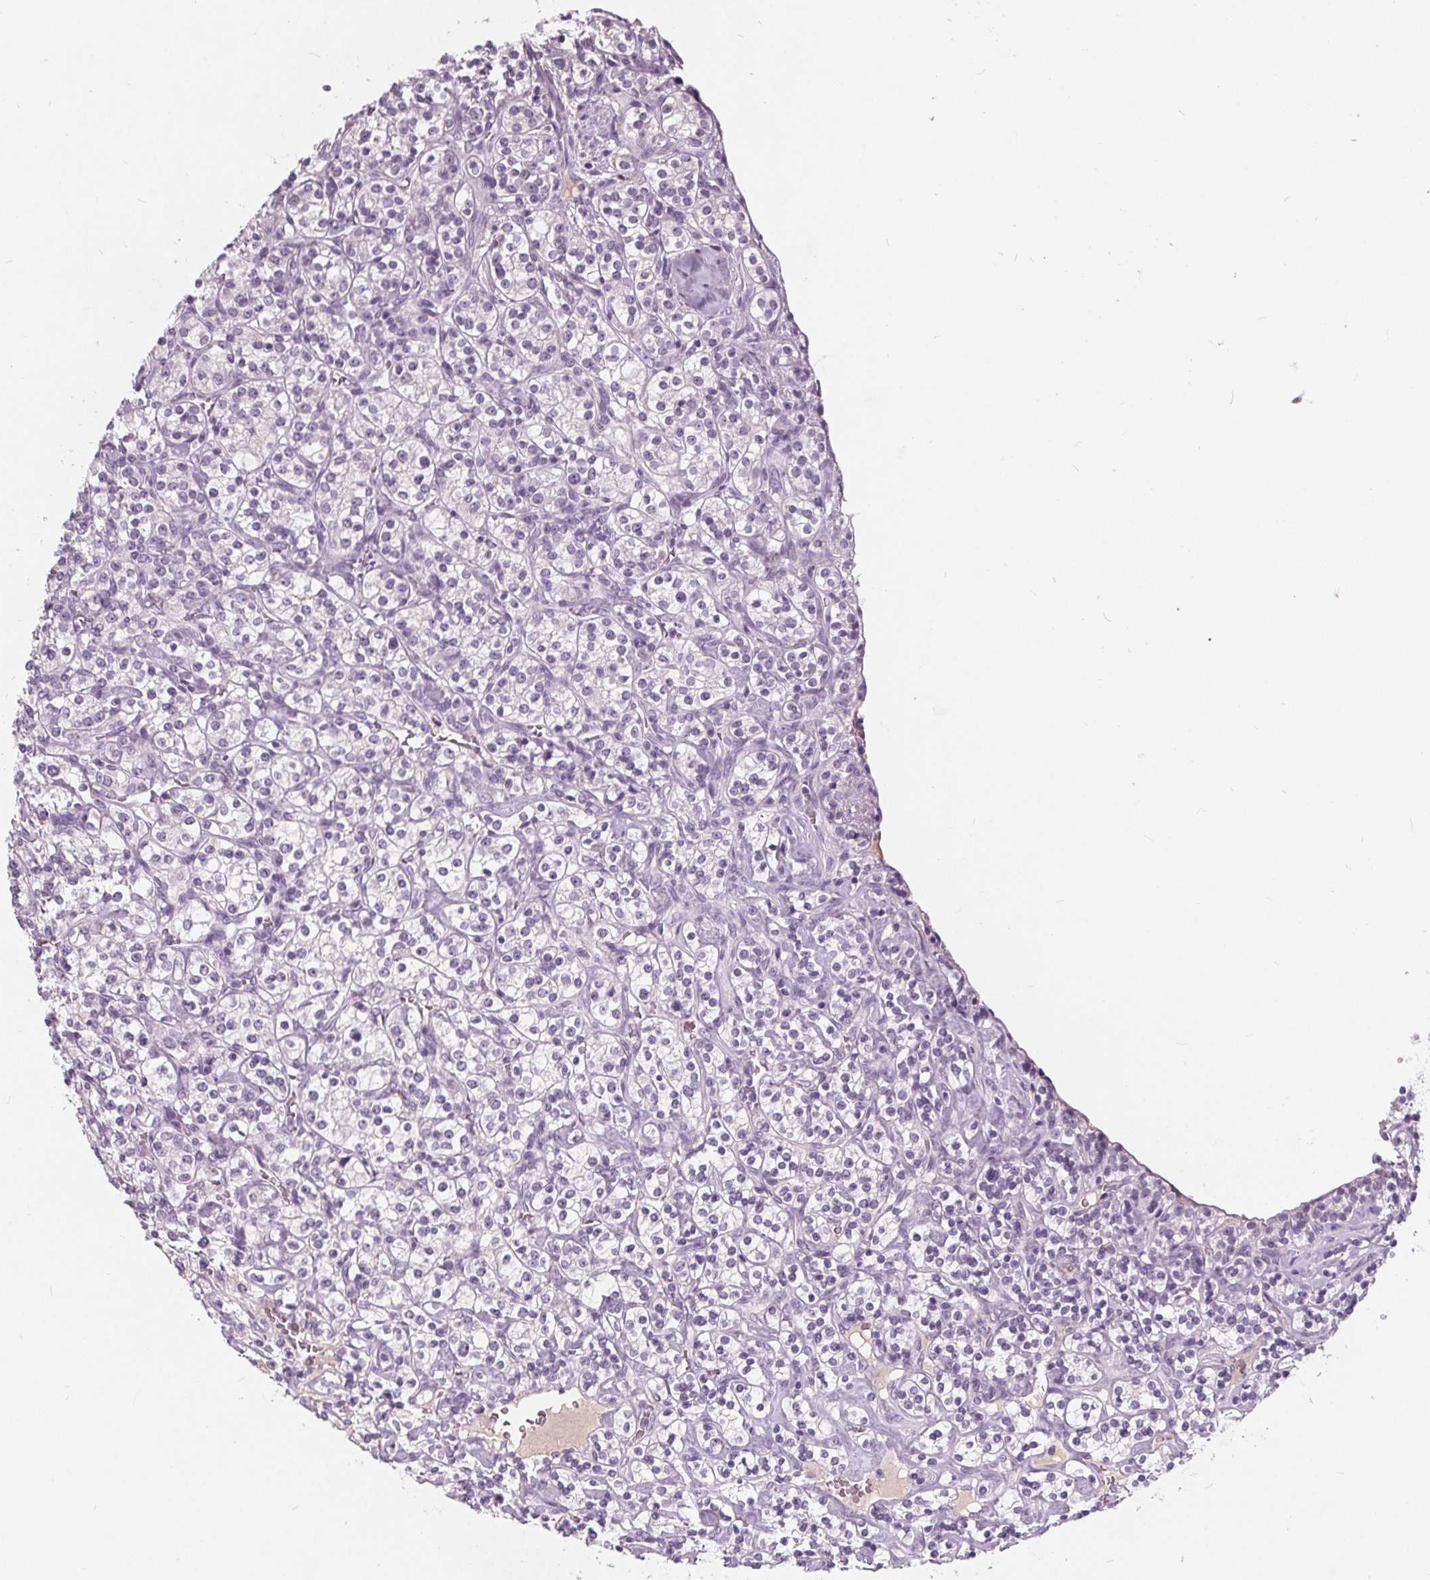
{"staining": {"intensity": "negative", "quantity": "none", "location": "none"}, "tissue": "renal cancer", "cell_type": "Tumor cells", "image_type": "cancer", "snomed": [{"axis": "morphology", "description": "Adenocarcinoma, NOS"}, {"axis": "topography", "description": "Kidney"}], "caption": "Protein analysis of renal cancer reveals no significant expression in tumor cells. (Immunohistochemistry (ihc), brightfield microscopy, high magnification).", "gene": "PLA2G2E", "patient": {"sex": "male", "age": 77}}